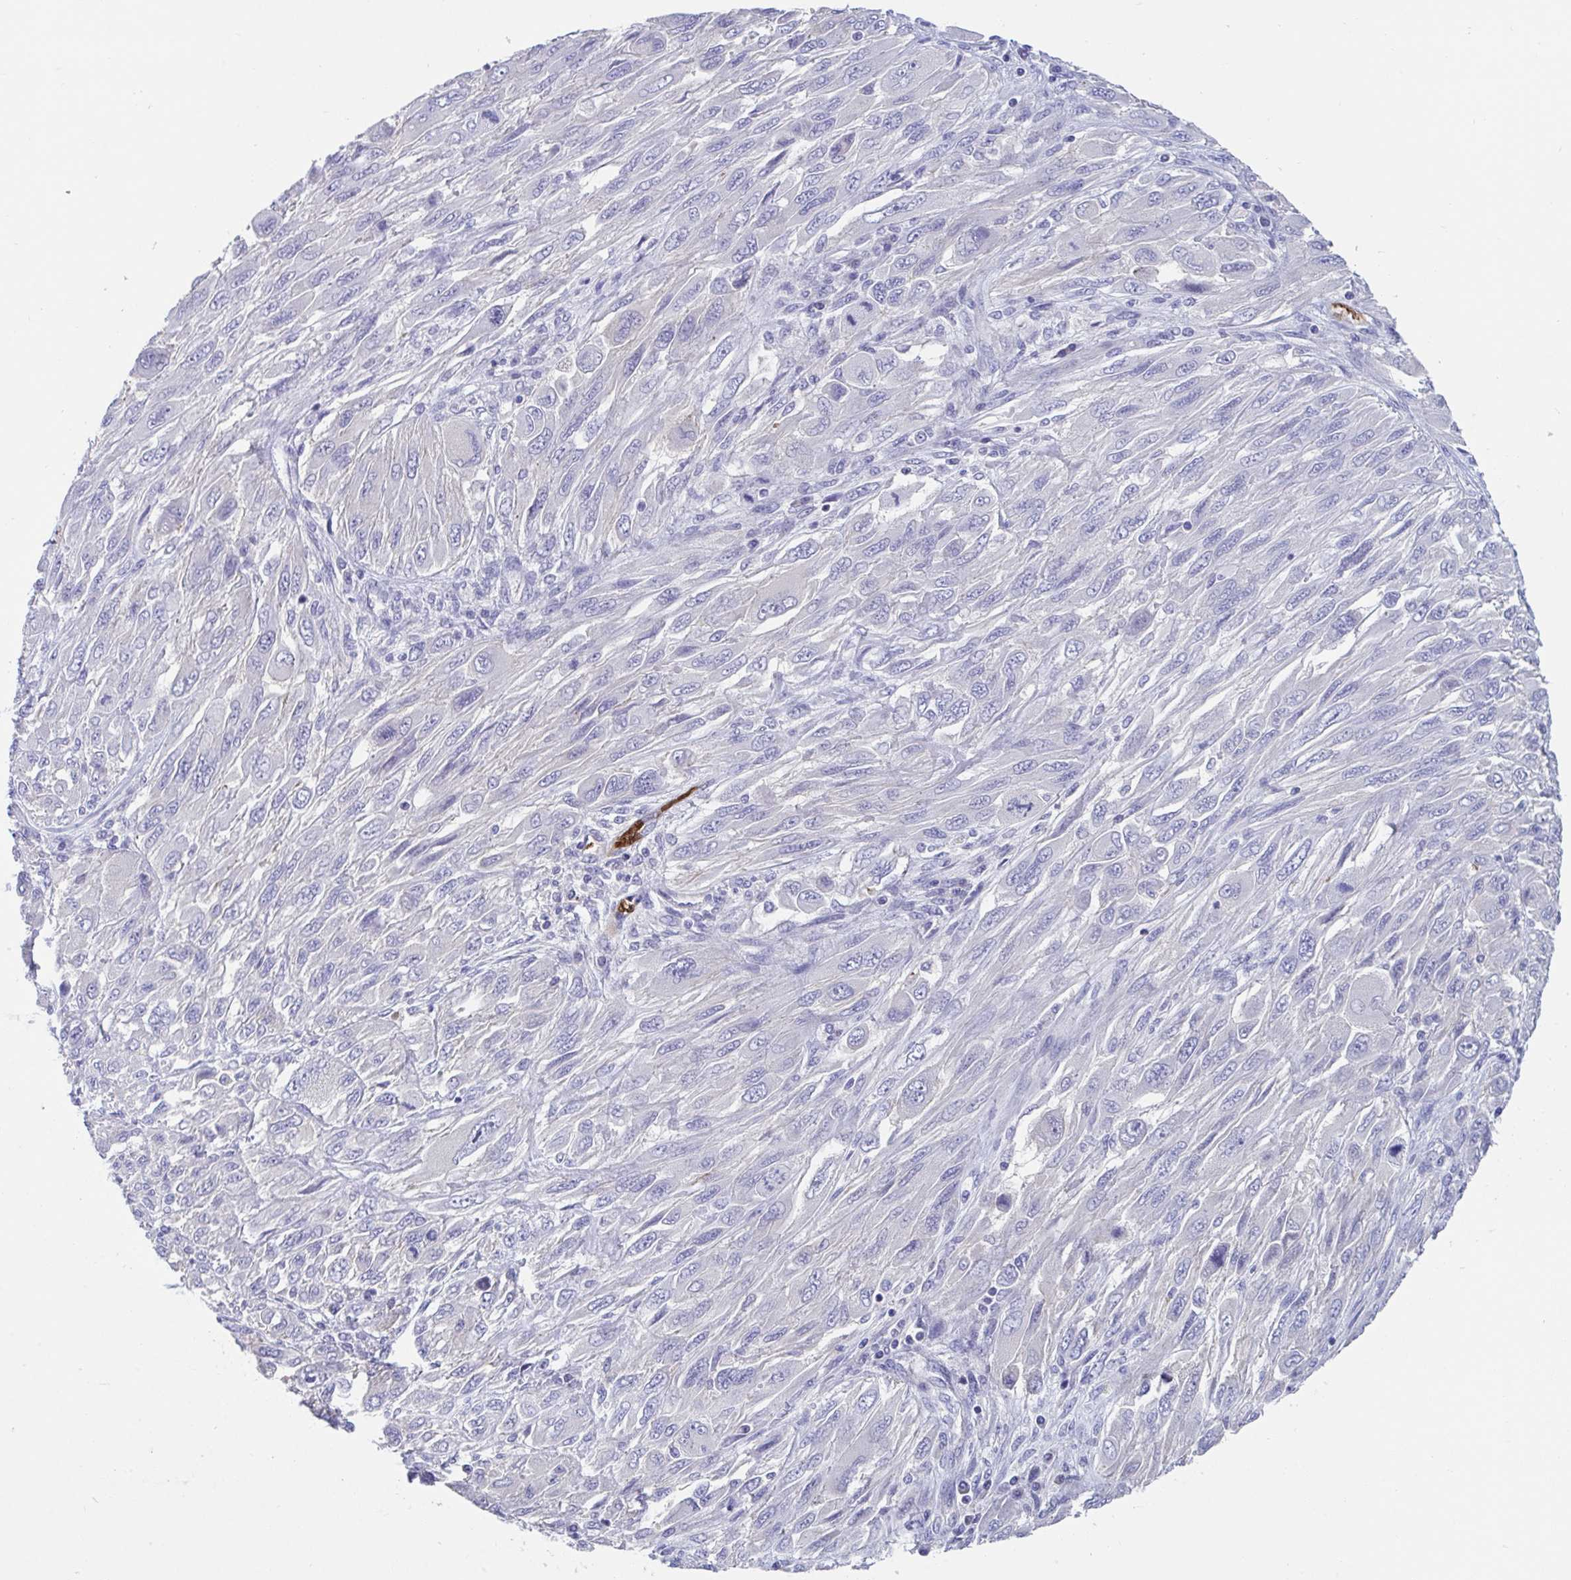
{"staining": {"intensity": "negative", "quantity": "none", "location": "none"}, "tissue": "melanoma", "cell_type": "Tumor cells", "image_type": "cancer", "snomed": [{"axis": "morphology", "description": "Malignant melanoma, NOS"}, {"axis": "topography", "description": "Skin"}], "caption": "This is an immunohistochemistry (IHC) histopathology image of human melanoma. There is no expression in tumor cells.", "gene": "TTC30B", "patient": {"sex": "female", "age": 91}}